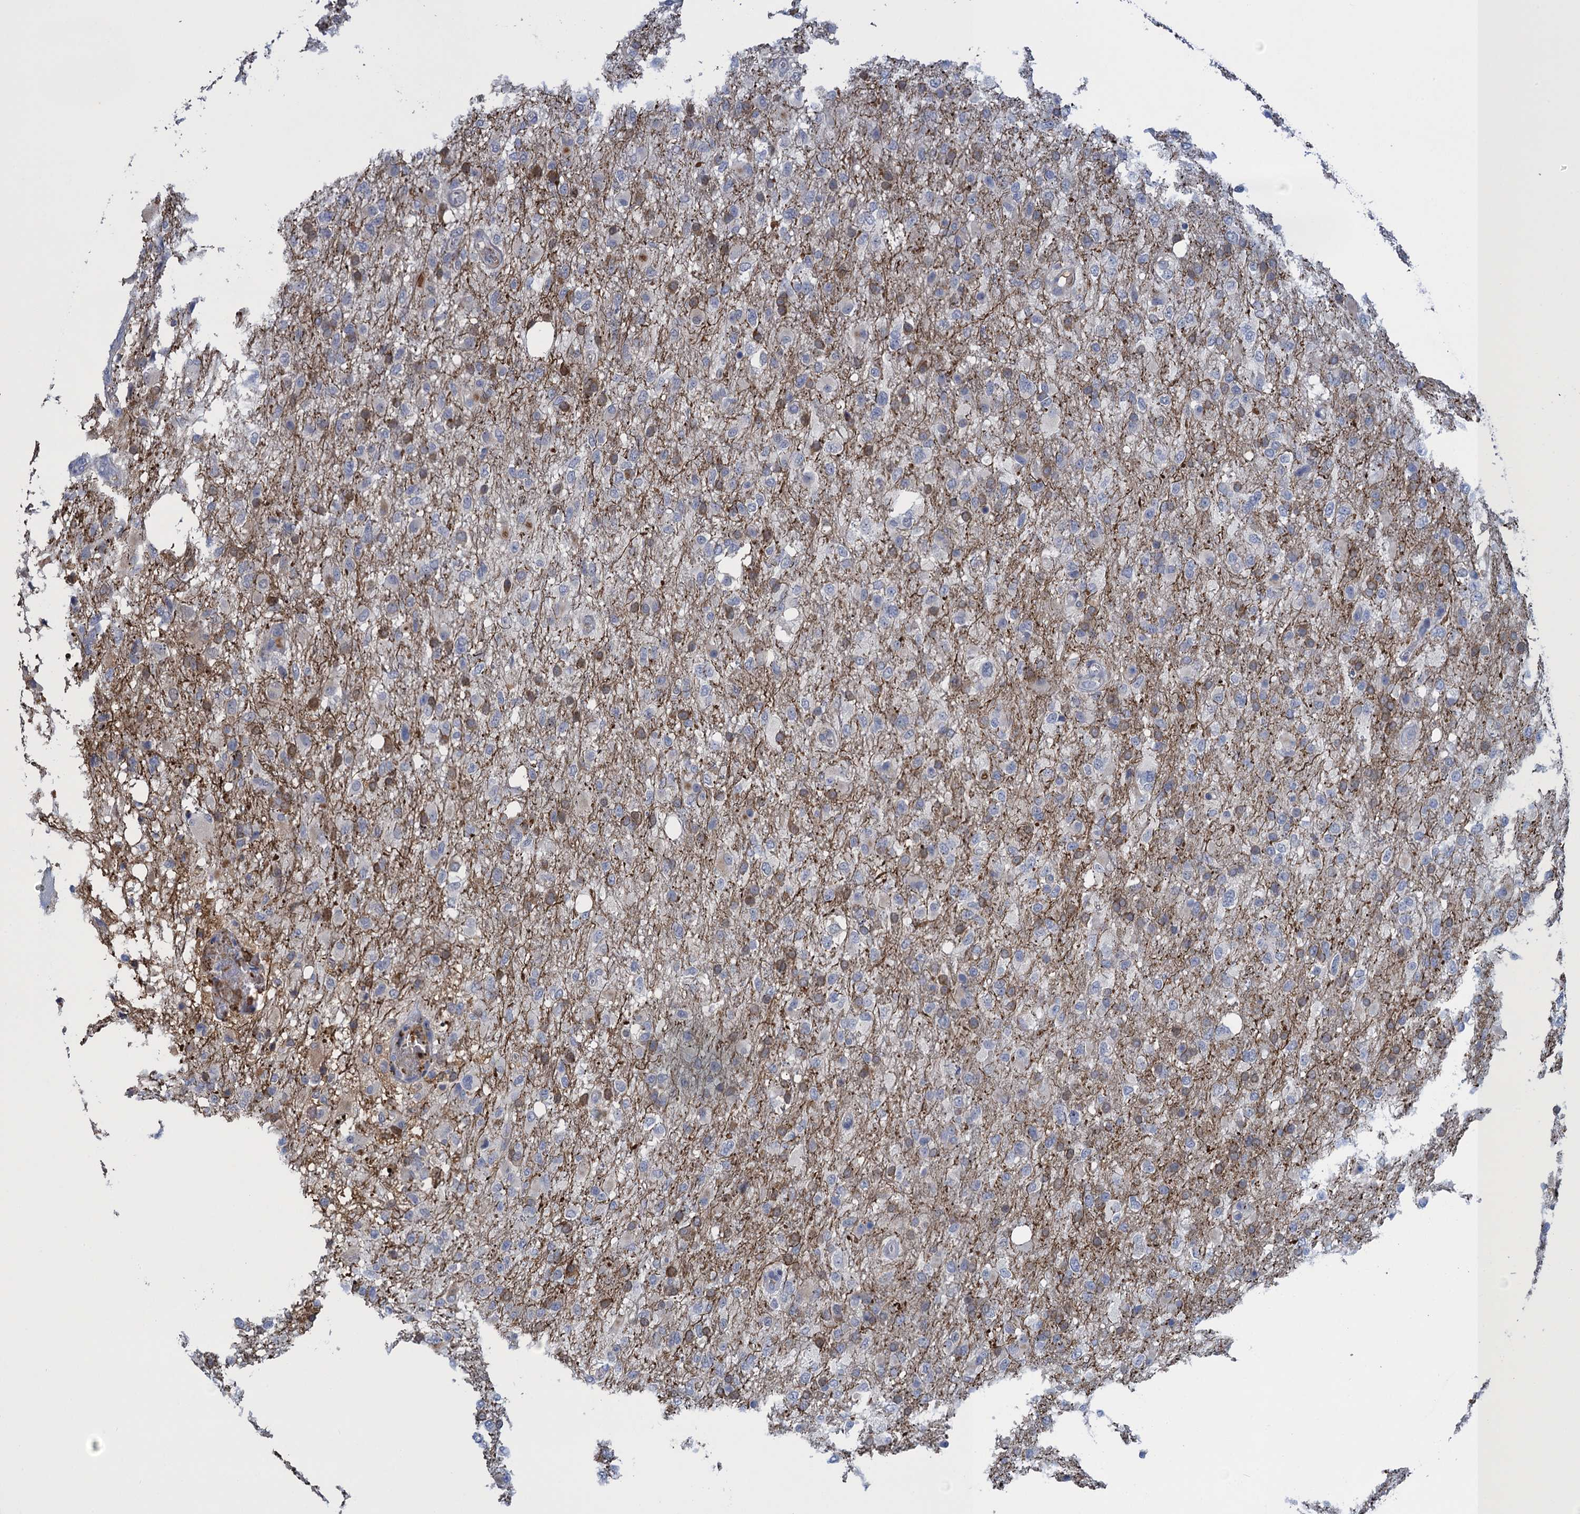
{"staining": {"intensity": "weak", "quantity": "25%-75%", "location": "cytoplasmic/membranous"}, "tissue": "glioma", "cell_type": "Tumor cells", "image_type": "cancer", "snomed": [{"axis": "morphology", "description": "Glioma, malignant, High grade"}, {"axis": "topography", "description": "Brain"}], "caption": "An image showing weak cytoplasmic/membranous positivity in approximately 25%-75% of tumor cells in glioma, as visualized by brown immunohistochemical staining.", "gene": "SCEL", "patient": {"sex": "female", "age": 74}}